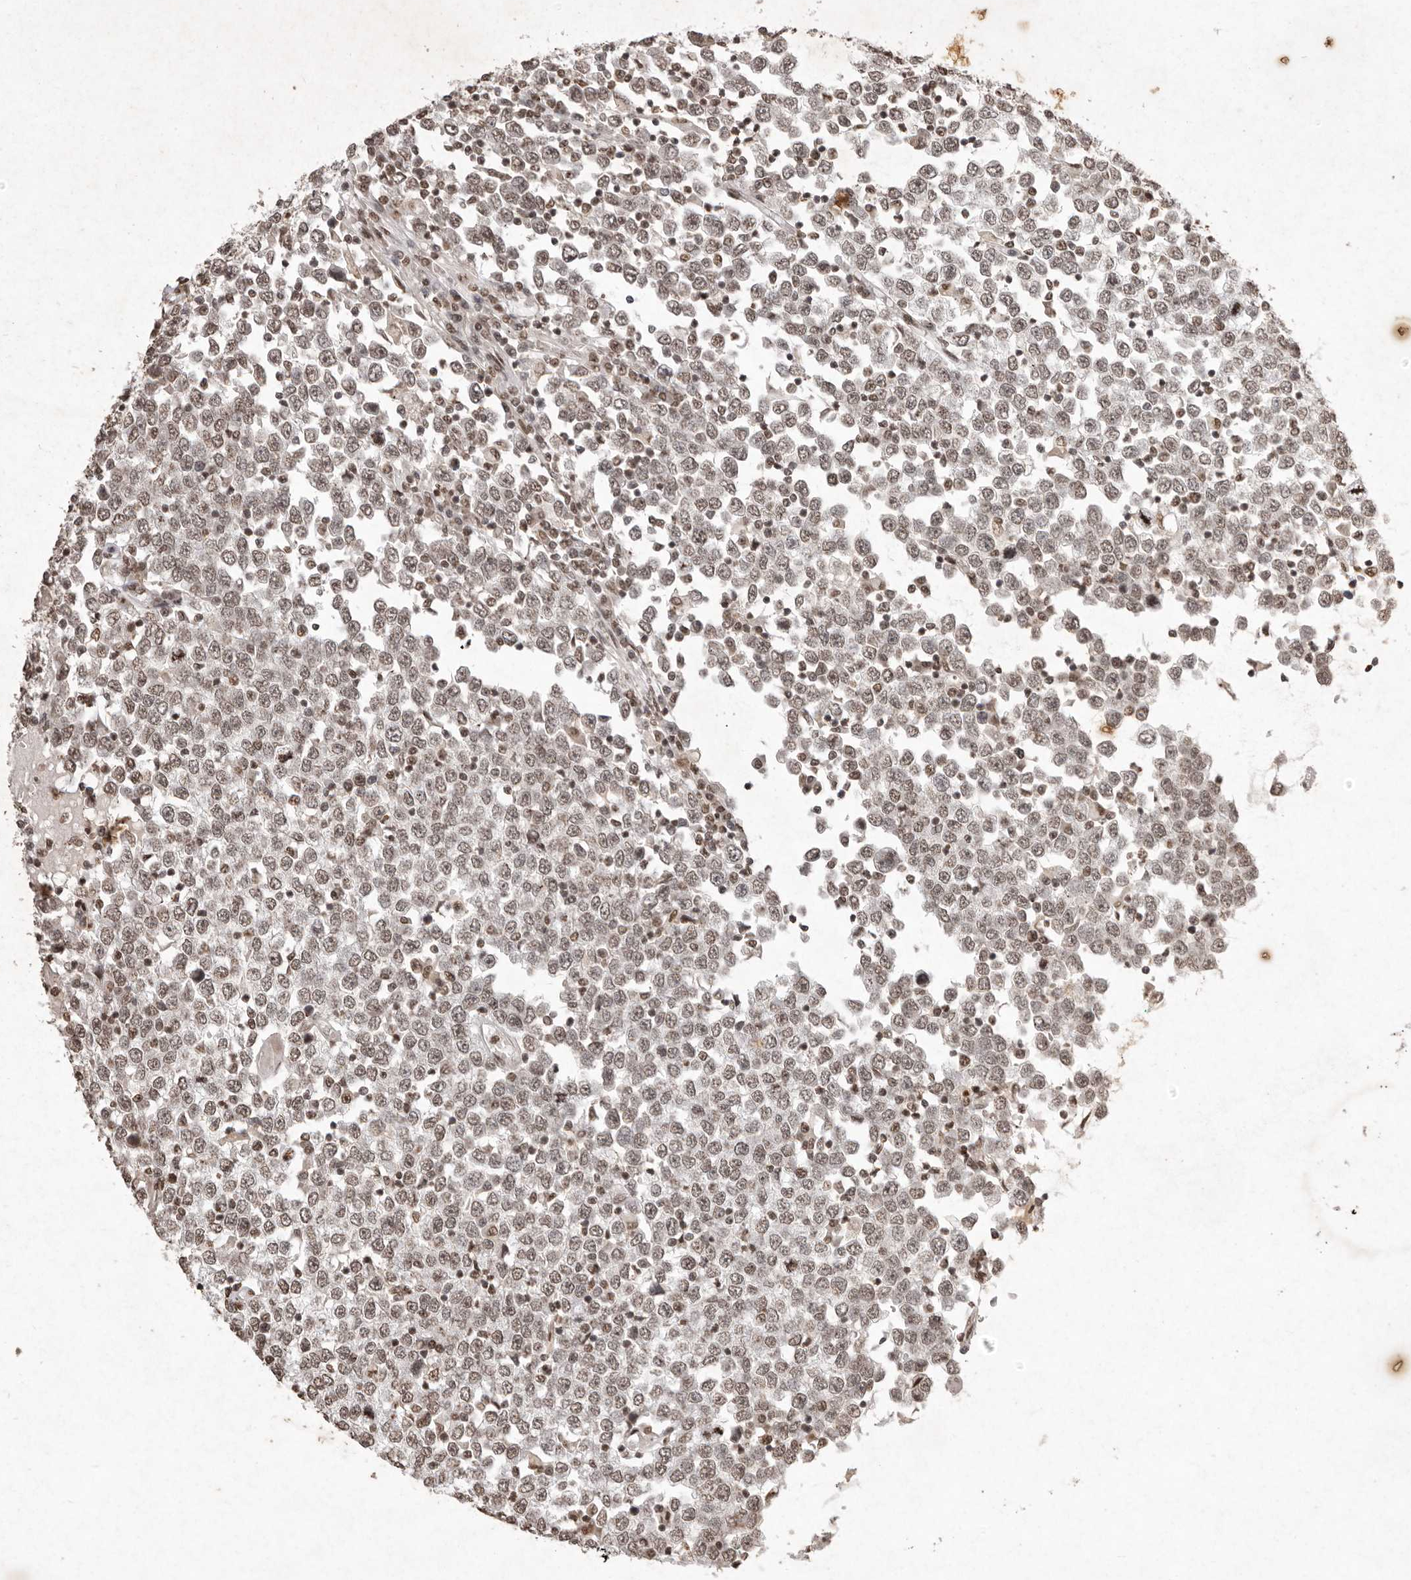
{"staining": {"intensity": "weak", "quantity": "25%-75%", "location": "nuclear"}, "tissue": "testis cancer", "cell_type": "Tumor cells", "image_type": "cancer", "snomed": [{"axis": "morphology", "description": "Seminoma, NOS"}, {"axis": "topography", "description": "Testis"}], "caption": "Tumor cells demonstrate low levels of weak nuclear positivity in about 25%-75% of cells in human seminoma (testis). The staining was performed using DAB (3,3'-diaminobenzidine), with brown indicating positive protein expression. Nuclei are stained blue with hematoxylin.", "gene": "NKX3-2", "patient": {"sex": "male", "age": 65}}